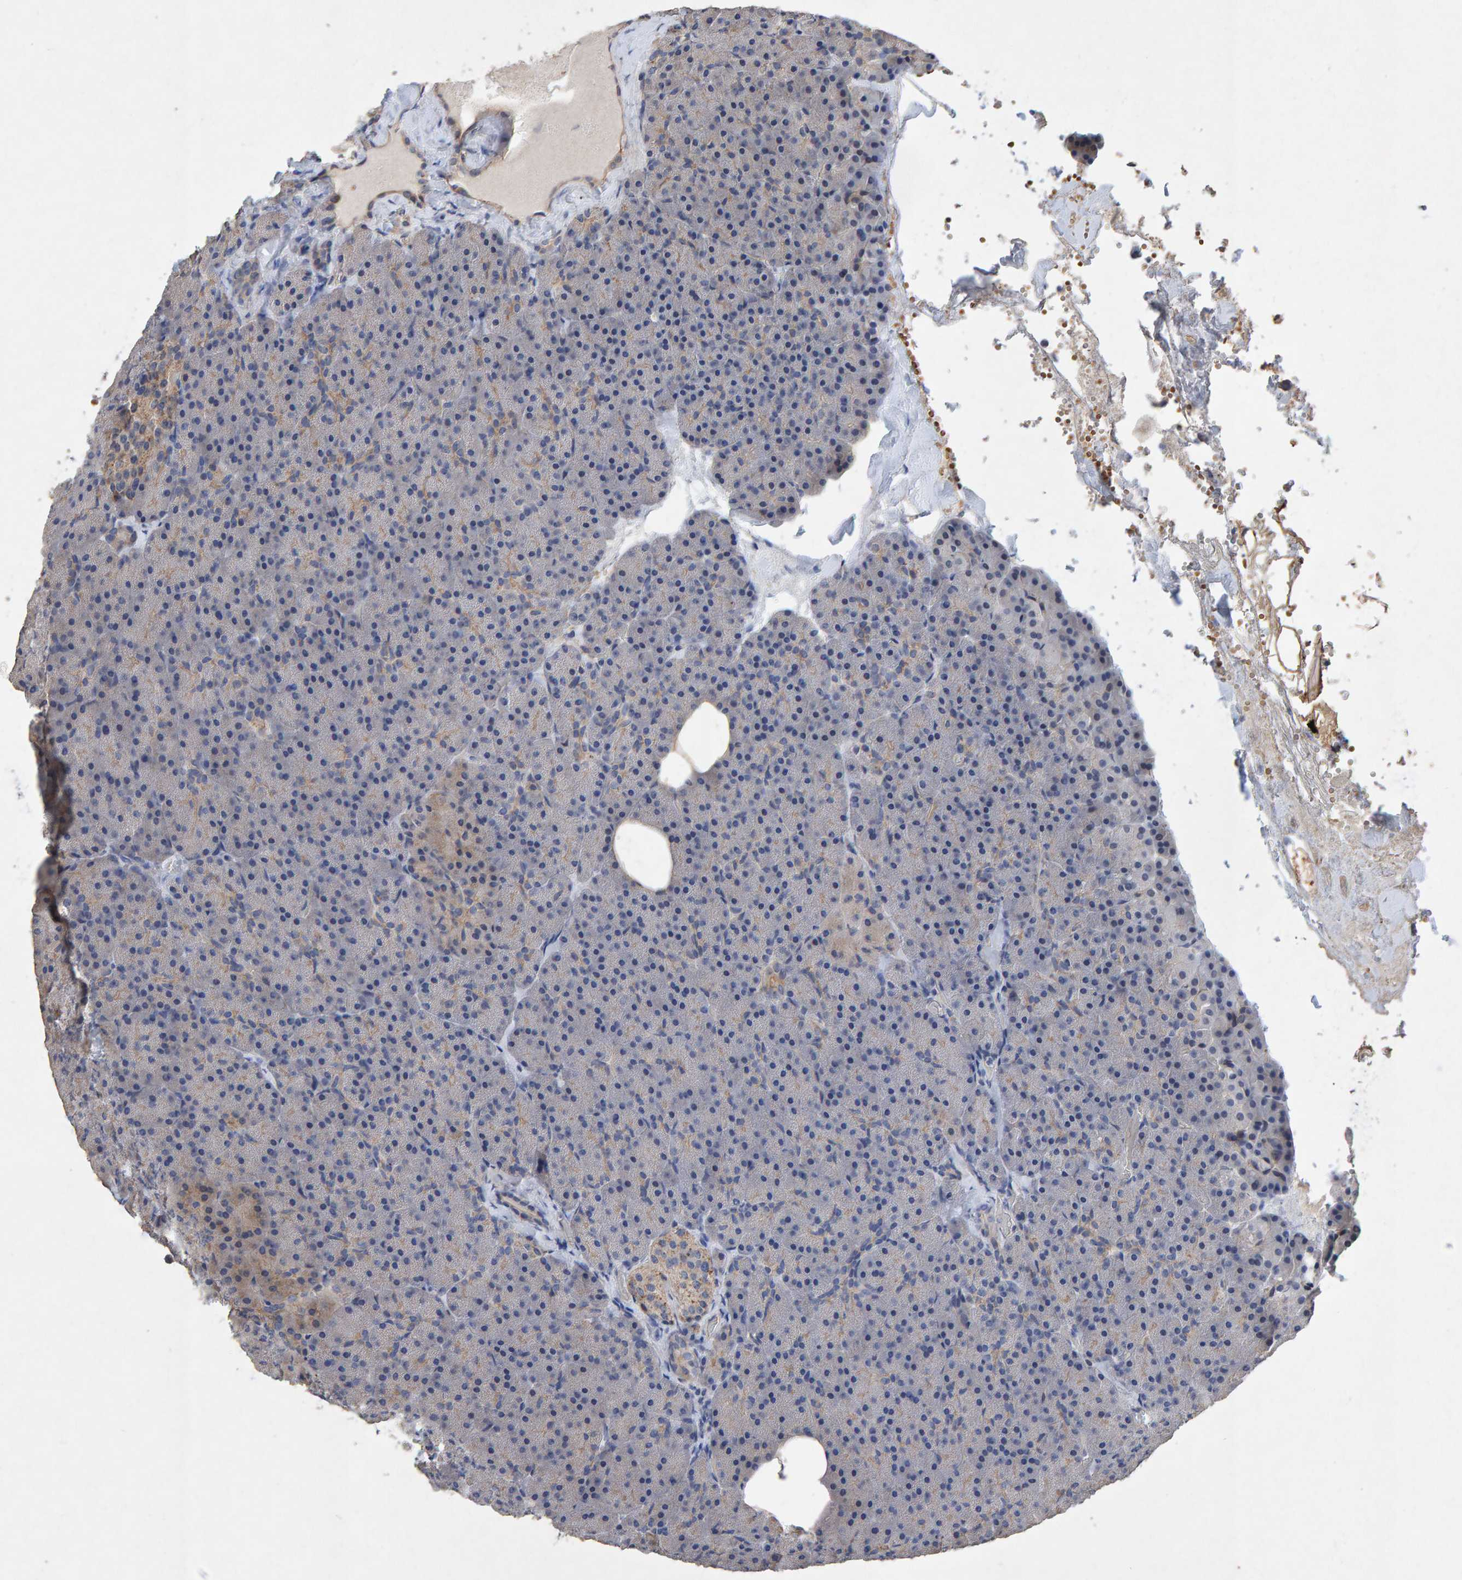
{"staining": {"intensity": "weak", "quantity": "<25%", "location": "cytoplasmic/membranous"}, "tissue": "pancreas", "cell_type": "Exocrine glandular cells", "image_type": "normal", "snomed": [{"axis": "morphology", "description": "Normal tissue, NOS"}, {"axis": "morphology", "description": "Carcinoid, malignant, NOS"}, {"axis": "topography", "description": "Pancreas"}], "caption": "This is an immunohistochemistry histopathology image of normal human pancreas. There is no expression in exocrine glandular cells.", "gene": "EFR3A", "patient": {"sex": "female", "age": 35}}